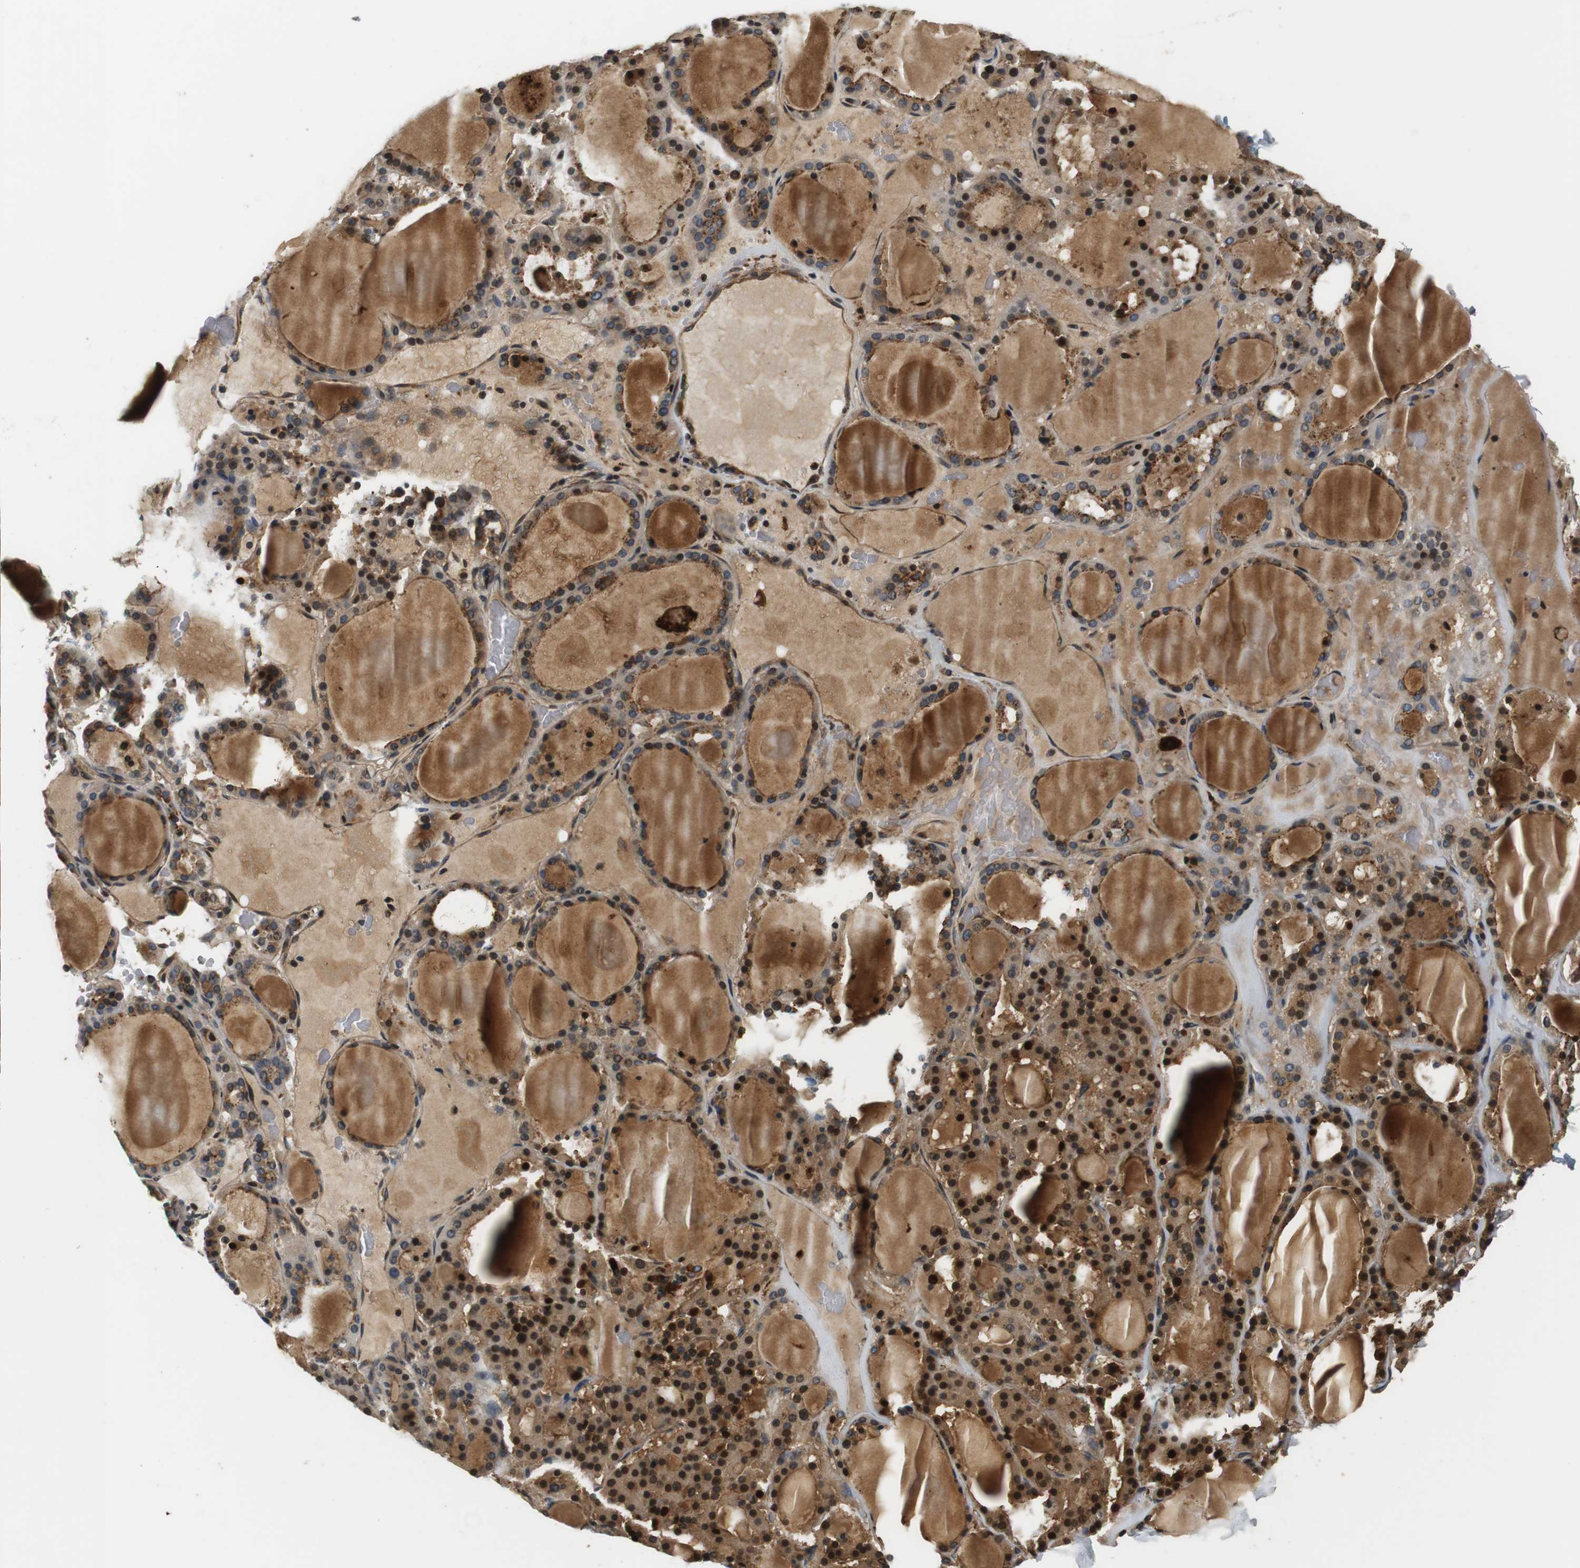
{"staining": {"intensity": "strong", "quantity": ">75%", "location": "cytoplasmic/membranous"}, "tissue": "thyroid gland", "cell_type": "Glandular cells", "image_type": "normal", "snomed": [{"axis": "morphology", "description": "Normal tissue, NOS"}, {"axis": "morphology", "description": "Carcinoma, NOS"}, {"axis": "topography", "description": "Thyroid gland"}], "caption": "The immunohistochemical stain highlights strong cytoplasmic/membranous staining in glandular cells of unremarkable thyroid gland. The staining is performed using DAB (3,3'-diaminobenzidine) brown chromogen to label protein expression. The nuclei are counter-stained blue using hematoxylin.", "gene": "TXNRD1", "patient": {"sex": "female", "age": 86}}